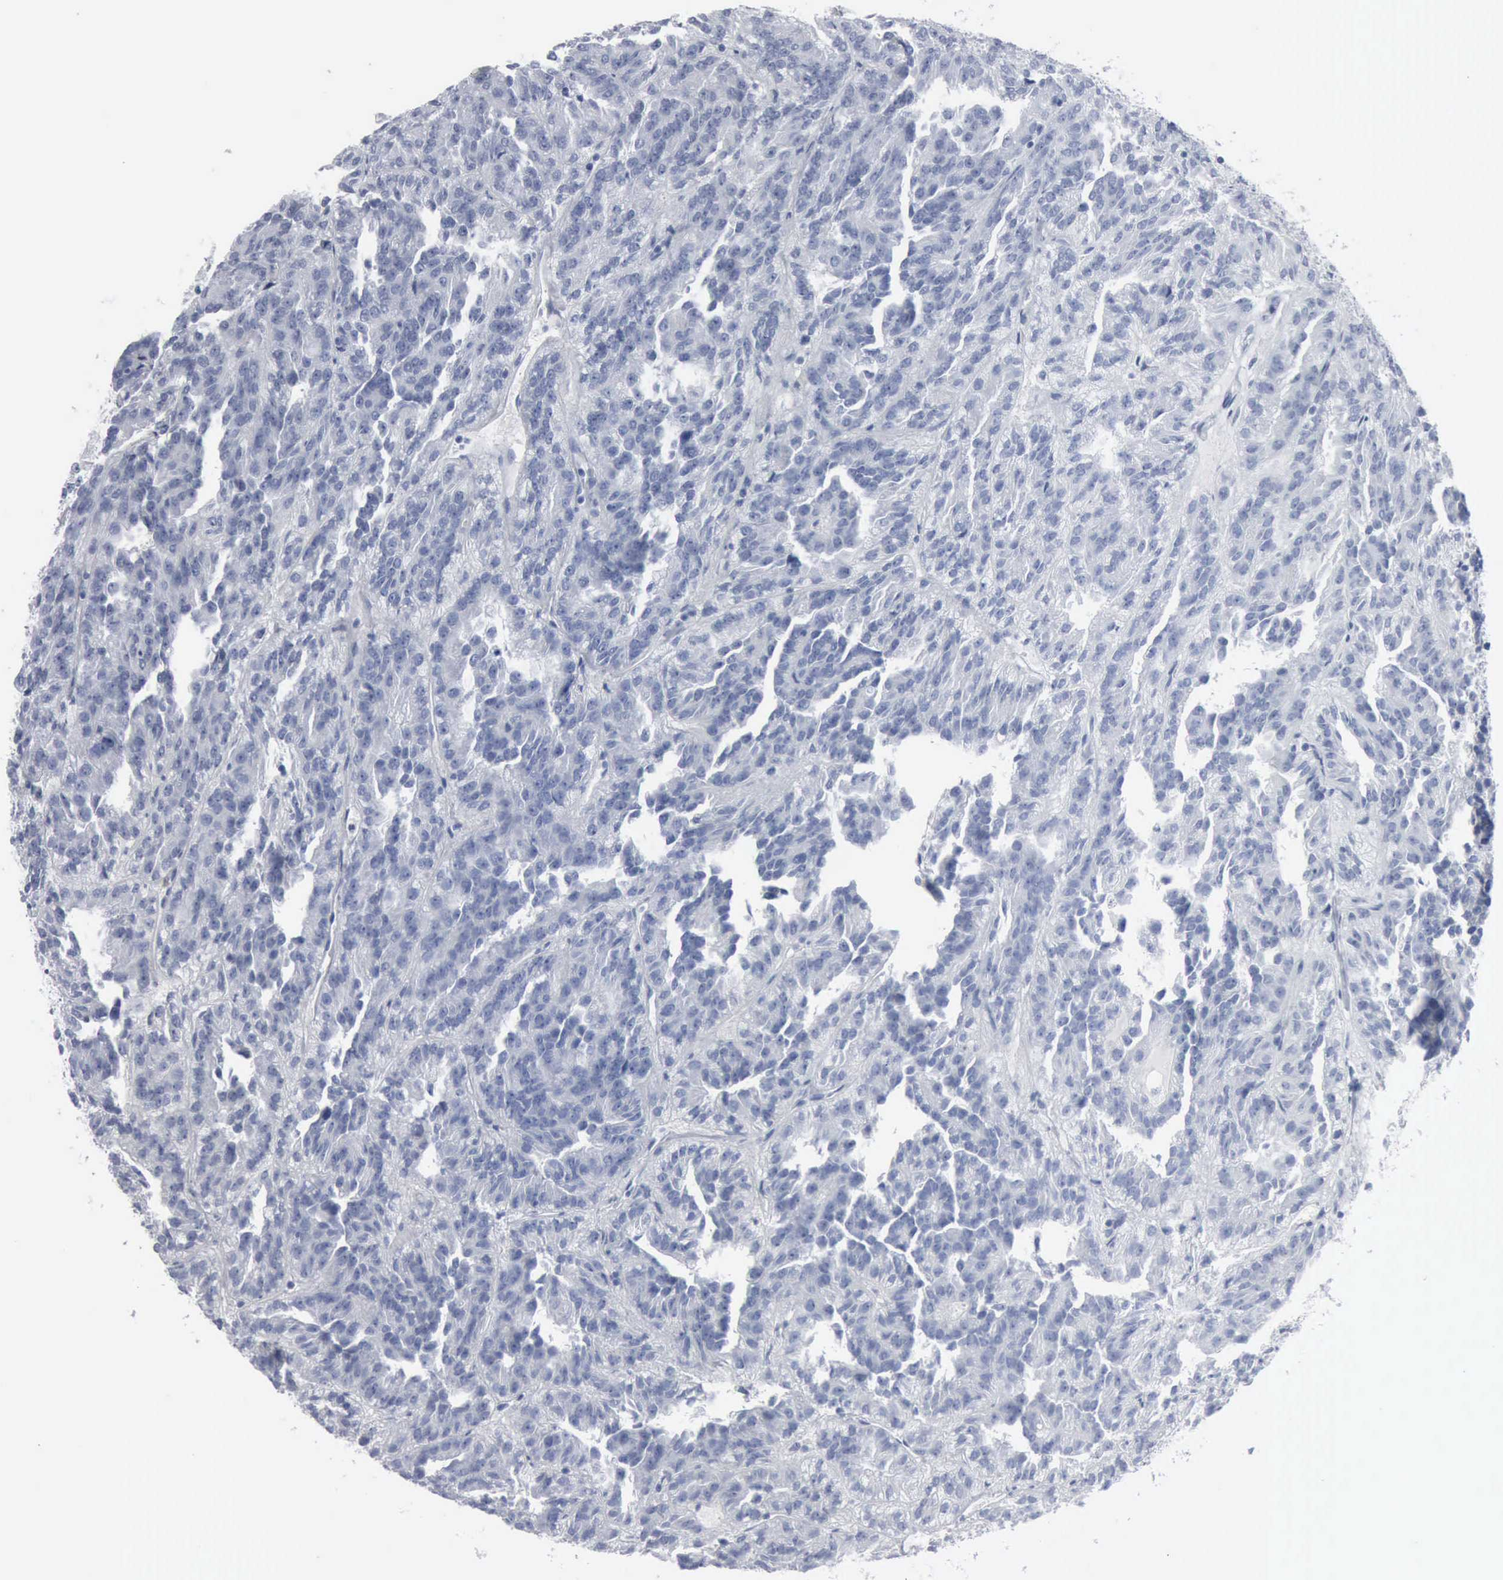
{"staining": {"intensity": "negative", "quantity": "none", "location": "none"}, "tissue": "renal cancer", "cell_type": "Tumor cells", "image_type": "cancer", "snomed": [{"axis": "morphology", "description": "Adenocarcinoma, NOS"}, {"axis": "topography", "description": "Kidney"}], "caption": "IHC of human renal cancer displays no positivity in tumor cells.", "gene": "DMD", "patient": {"sex": "male", "age": 46}}